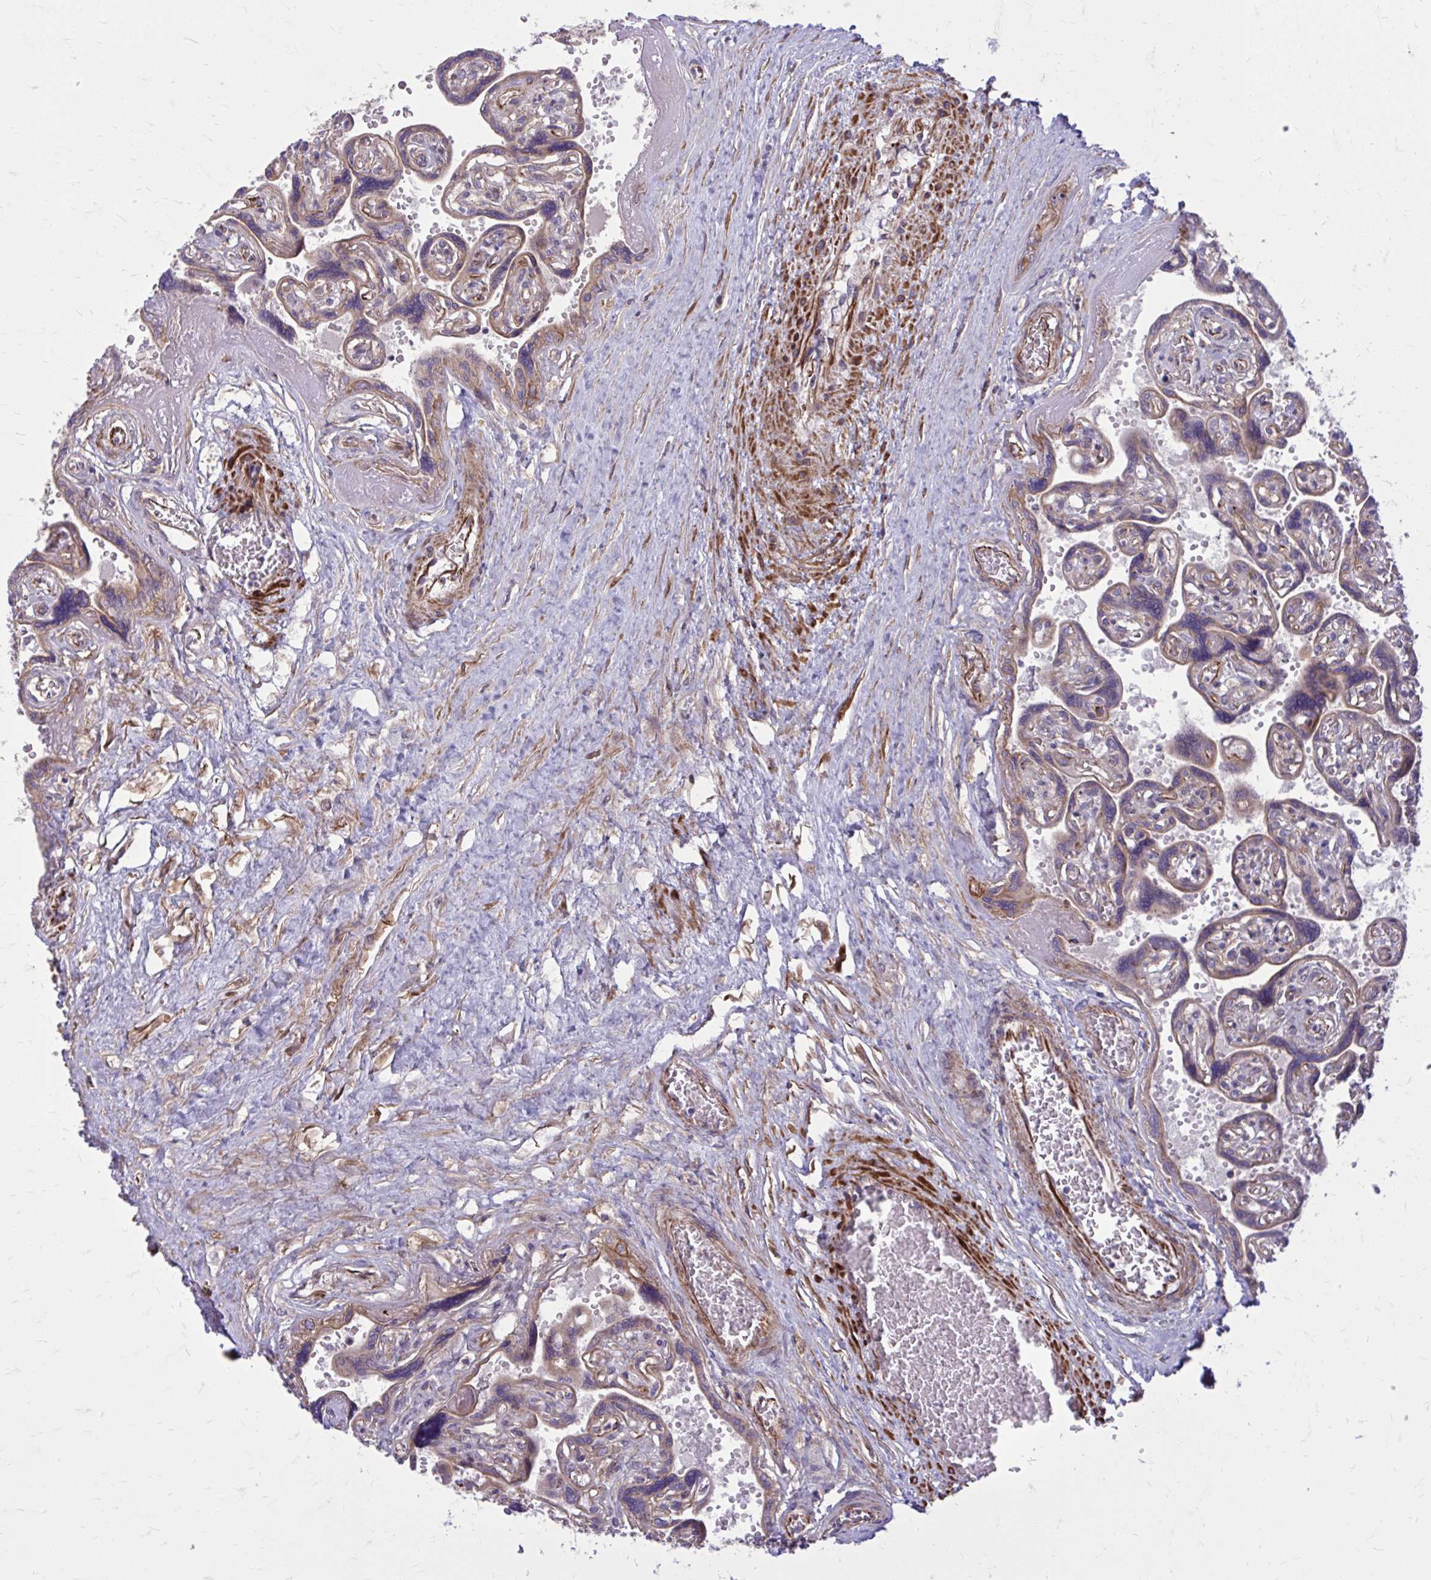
{"staining": {"intensity": "moderate", "quantity": "25%-75%", "location": "cytoplasmic/membranous"}, "tissue": "placenta", "cell_type": "Decidual cells", "image_type": "normal", "snomed": [{"axis": "morphology", "description": "Normal tissue, NOS"}, {"axis": "topography", "description": "Placenta"}], "caption": "A photomicrograph of human placenta stained for a protein exhibits moderate cytoplasmic/membranous brown staining in decidual cells. Using DAB (3,3'-diaminobenzidine) (brown) and hematoxylin (blue) stains, captured at high magnification using brightfield microscopy.", "gene": "FAP", "patient": {"sex": "female", "age": 32}}